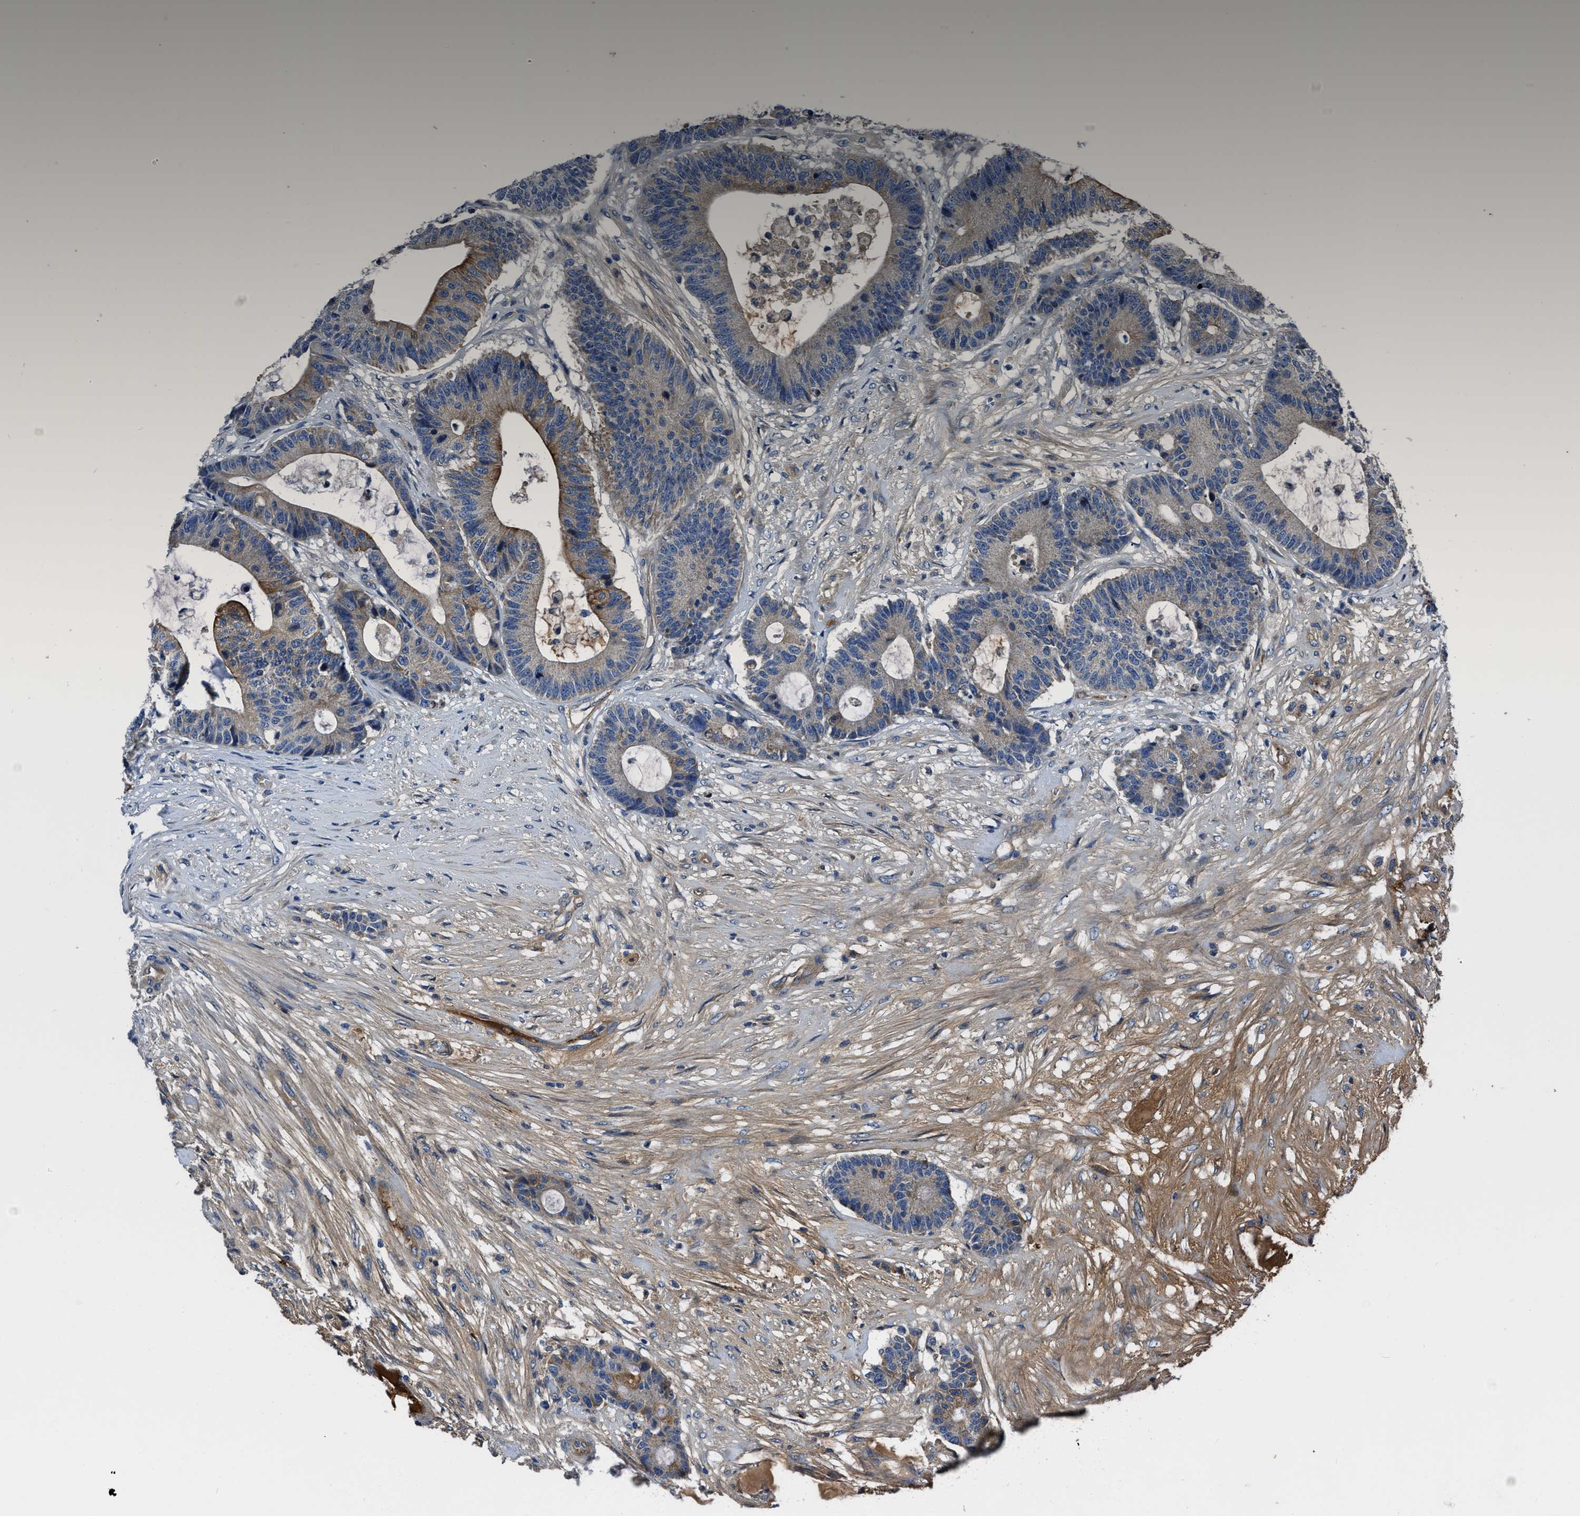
{"staining": {"intensity": "moderate", "quantity": "<25%", "location": "cytoplasmic/membranous"}, "tissue": "colorectal cancer", "cell_type": "Tumor cells", "image_type": "cancer", "snomed": [{"axis": "morphology", "description": "Adenocarcinoma, NOS"}, {"axis": "topography", "description": "Colon"}], "caption": "Tumor cells show low levels of moderate cytoplasmic/membranous expression in approximately <25% of cells in adenocarcinoma (colorectal).", "gene": "ERC1", "patient": {"sex": "female", "age": 84}}